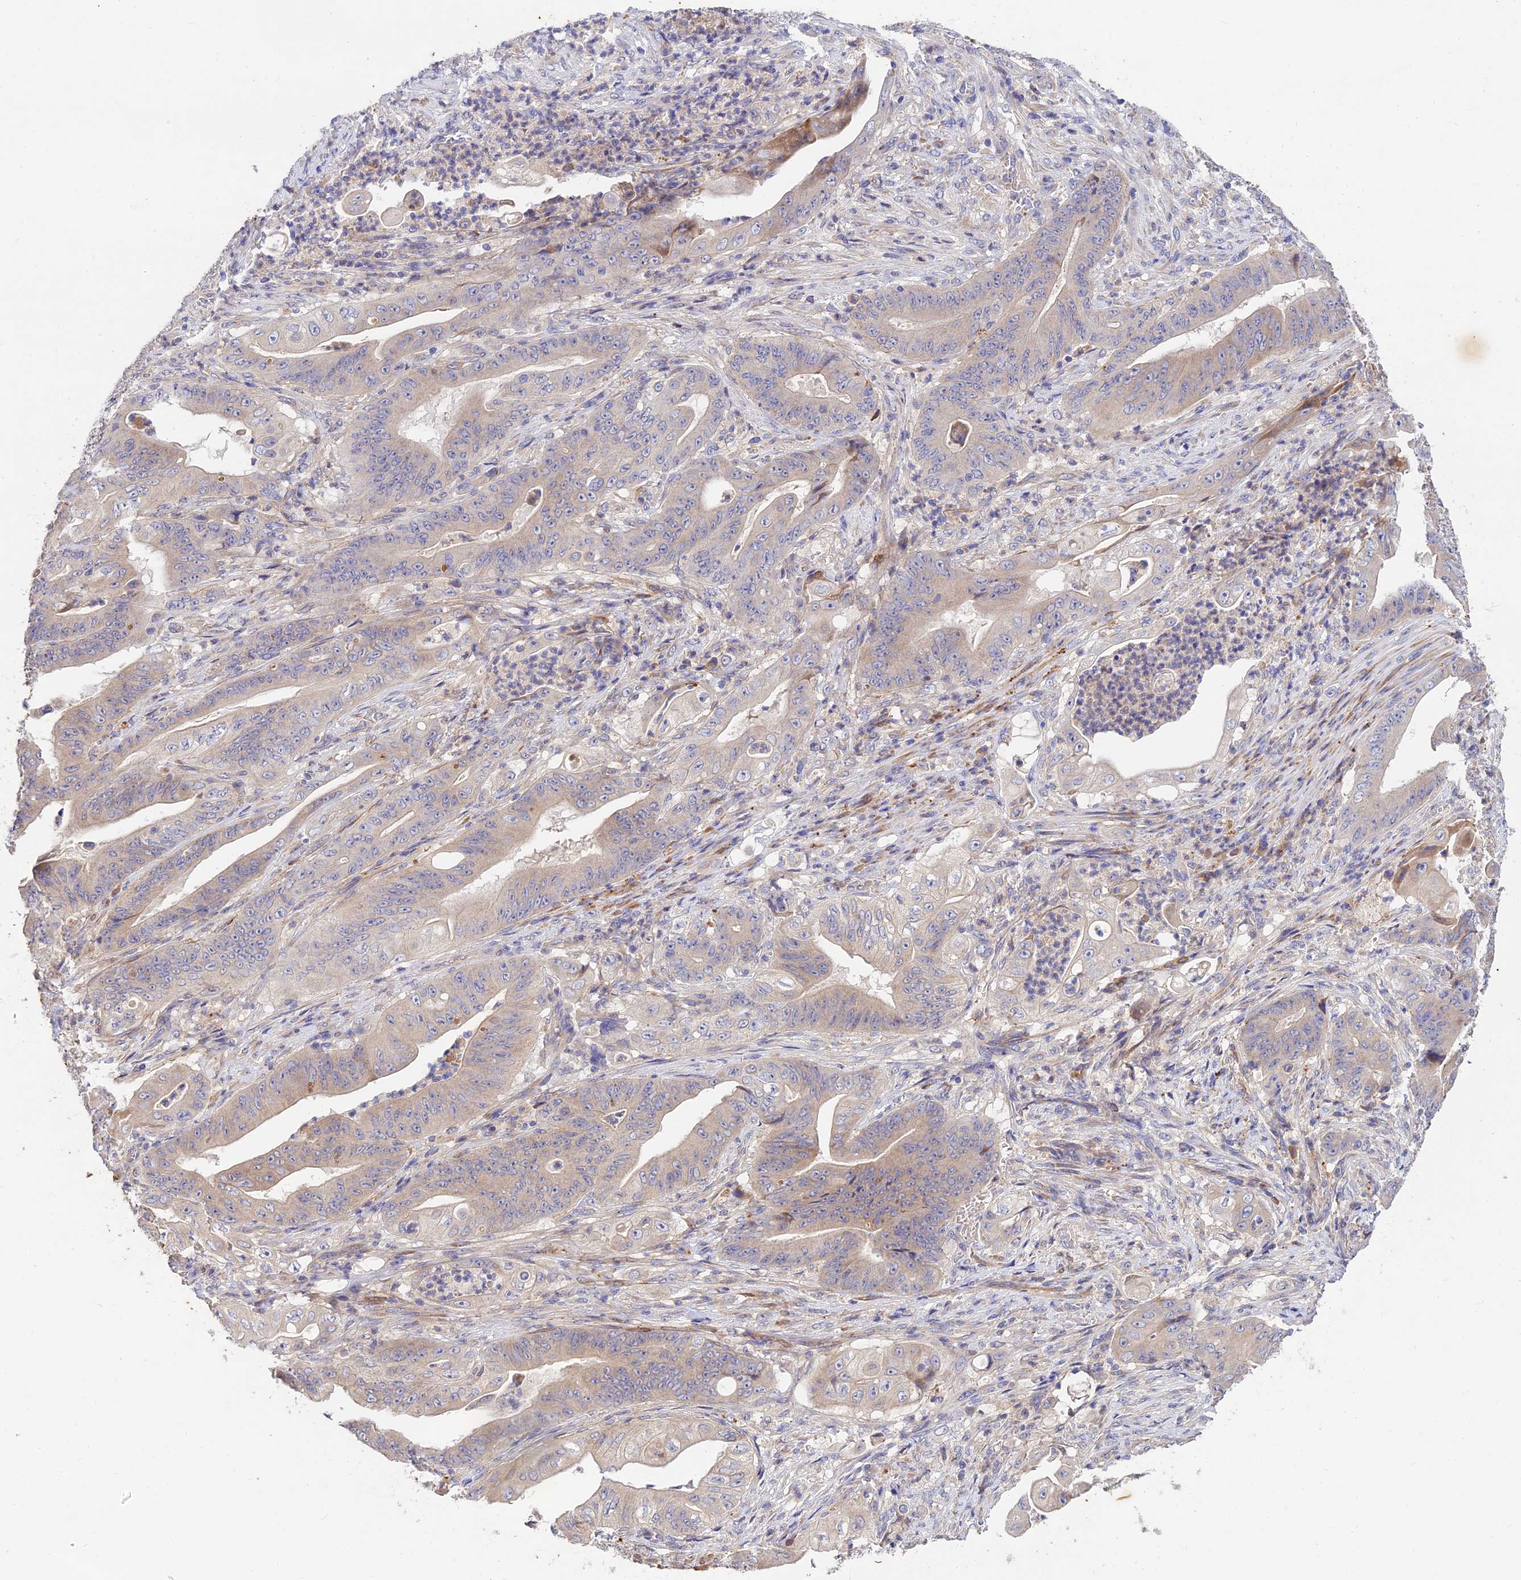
{"staining": {"intensity": "negative", "quantity": "none", "location": "none"}, "tissue": "stomach cancer", "cell_type": "Tumor cells", "image_type": "cancer", "snomed": [{"axis": "morphology", "description": "Adenocarcinoma, NOS"}, {"axis": "topography", "description": "Stomach"}], "caption": "Stomach adenocarcinoma was stained to show a protein in brown. There is no significant positivity in tumor cells. Brightfield microscopy of immunohistochemistry stained with DAB (brown) and hematoxylin (blue), captured at high magnification.", "gene": "ACSM5", "patient": {"sex": "female", "age": 73}}